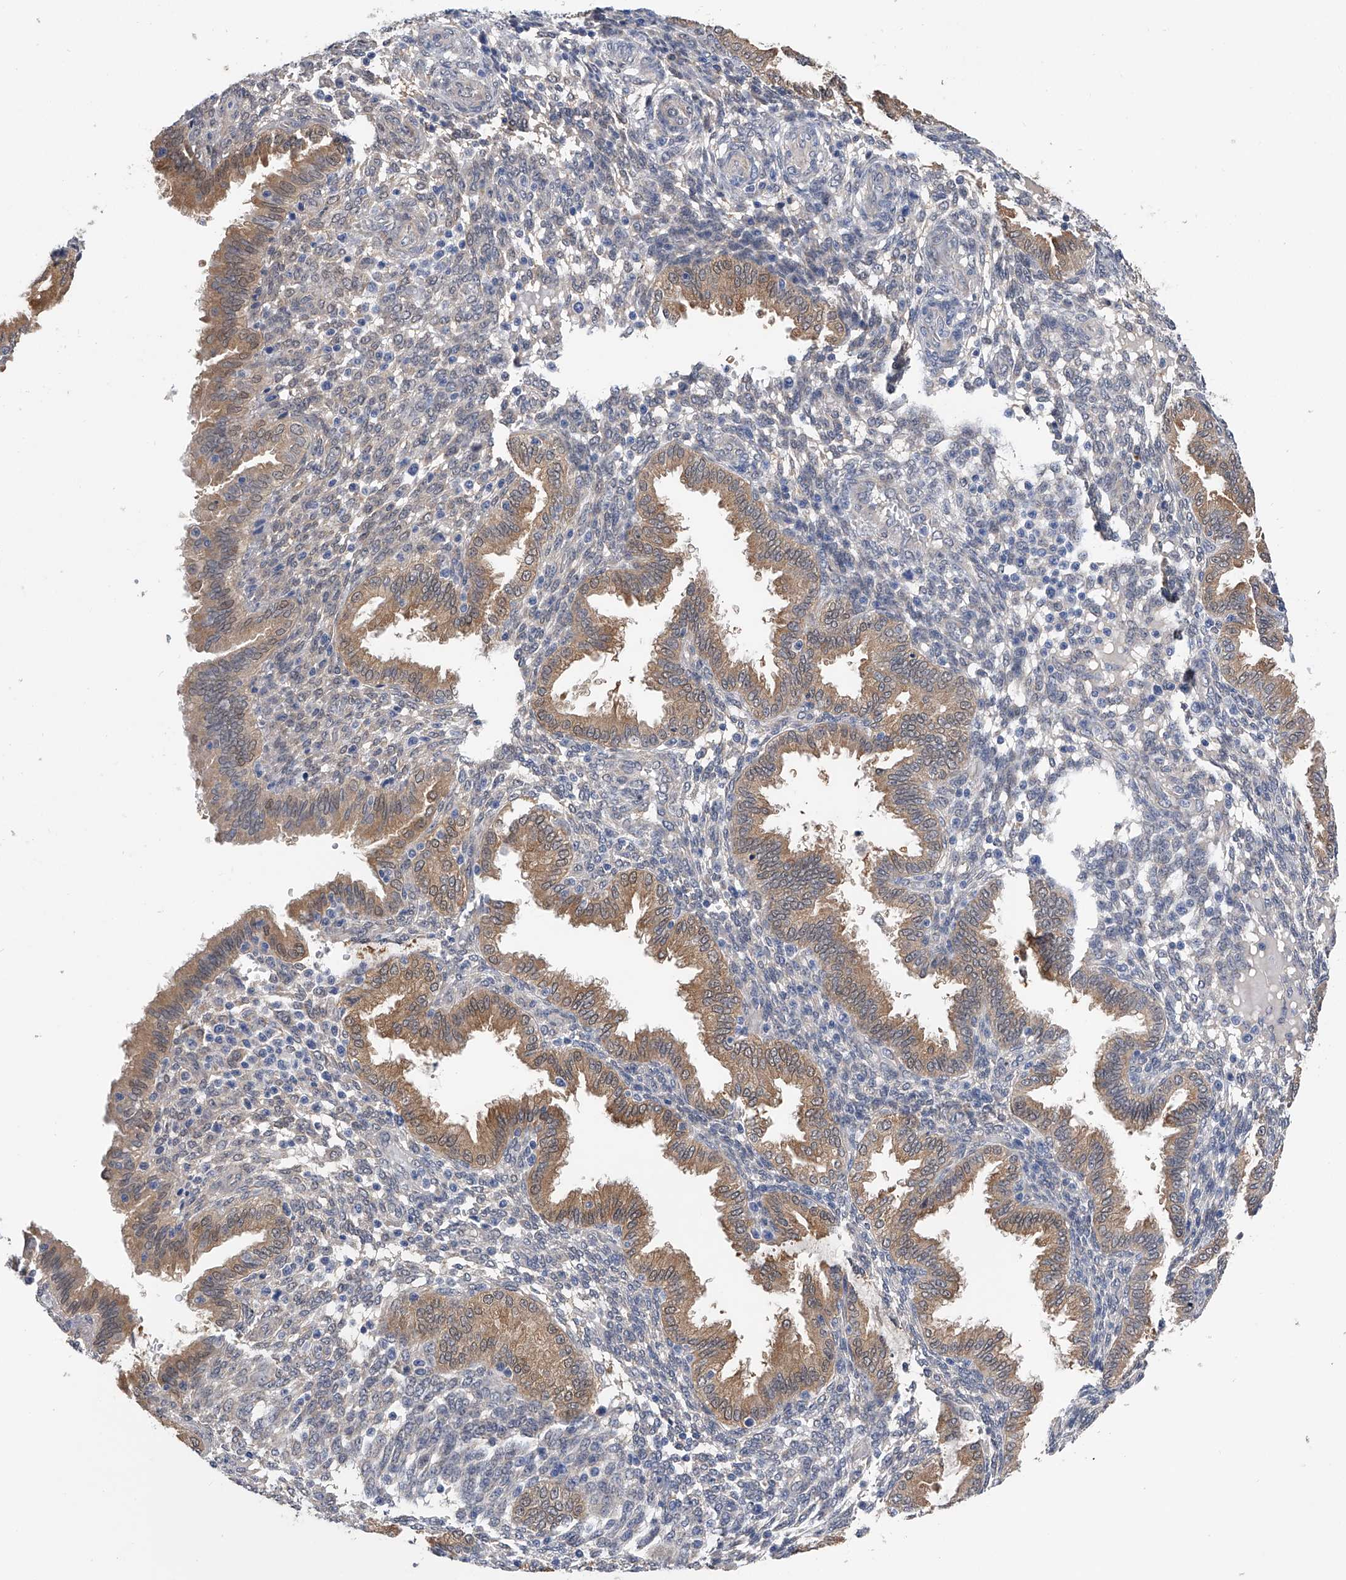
{"staining": {"intensity": "weak", "quantity": "<25%", "location": "cytoplasmic/membranous"}, "tissue": "endometrium", "cell_type": "Cells in endometrial stroma", "image_type": "normal", "snomed": [{"axis": "morphology", "description": "Normal tissue, NOS"}, {"axis": "topography", "description": "Endometrium"}], "caption": "A high-resolution photomicrograph shows IHC staining of benign endometrium, which displays no significant positivity in cells in endometrial stroma. (DAB IHC, high magnification).", "gene": "PGM3", "patient": {"sex": "female", "age": 33}}